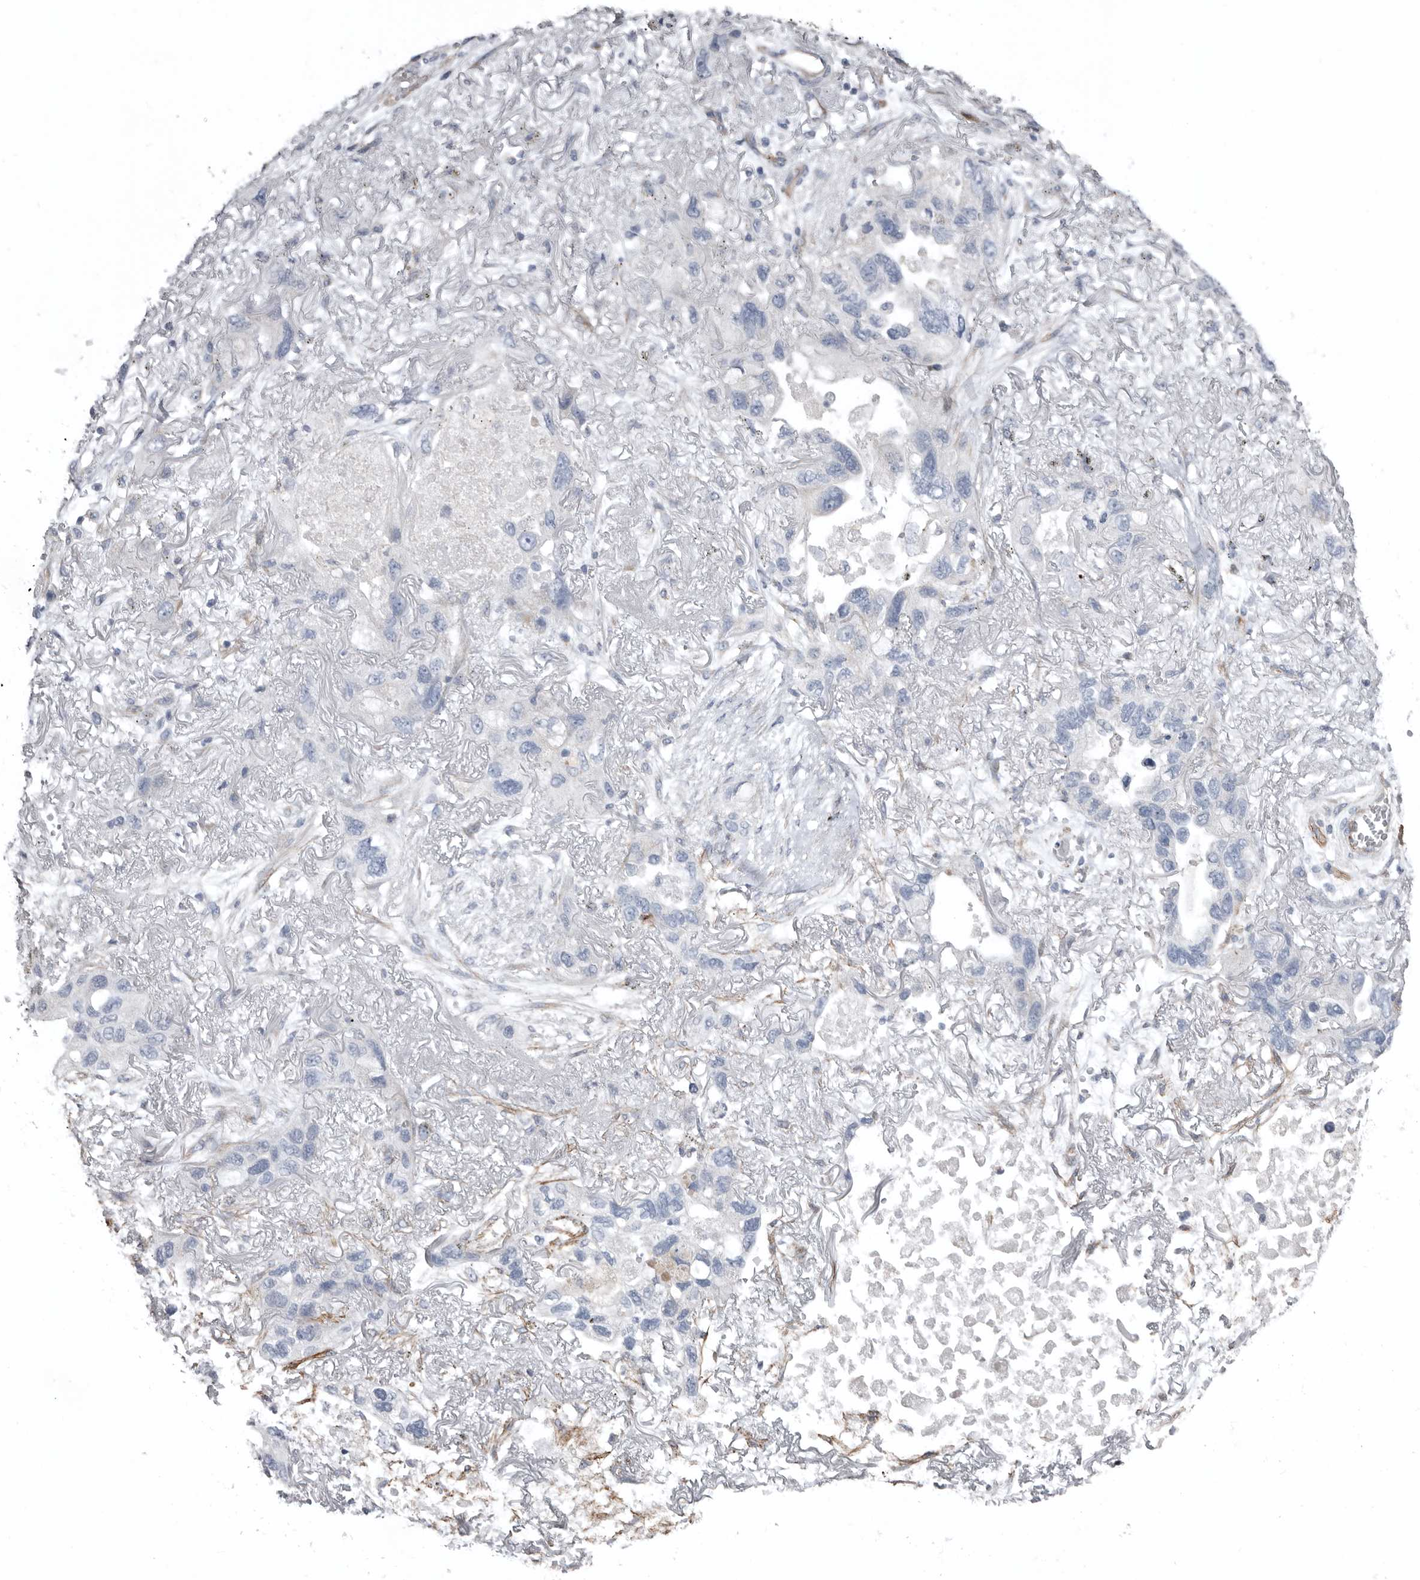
{"staining": {"intensity": "negative", "quantity": "none", "location": "none"}, "tissue": "lung cancer", "cell_type": "Tumor cells", "image_type": "cancer", "snomed": [{"axis": "morphology", "description": "Squamous cell carcinoma, NOS"}, {"axis": "topography", "description": "Lung"}], "caption": "Immunohistochemistry (IHC) photomicrograph of human lung cancer (squamous cell carcinoma) stained for a protein (brown), which shows no staining in tumor cells.", "gene": "ZNF114", "patient": {"sex": "female", "age": 73}}